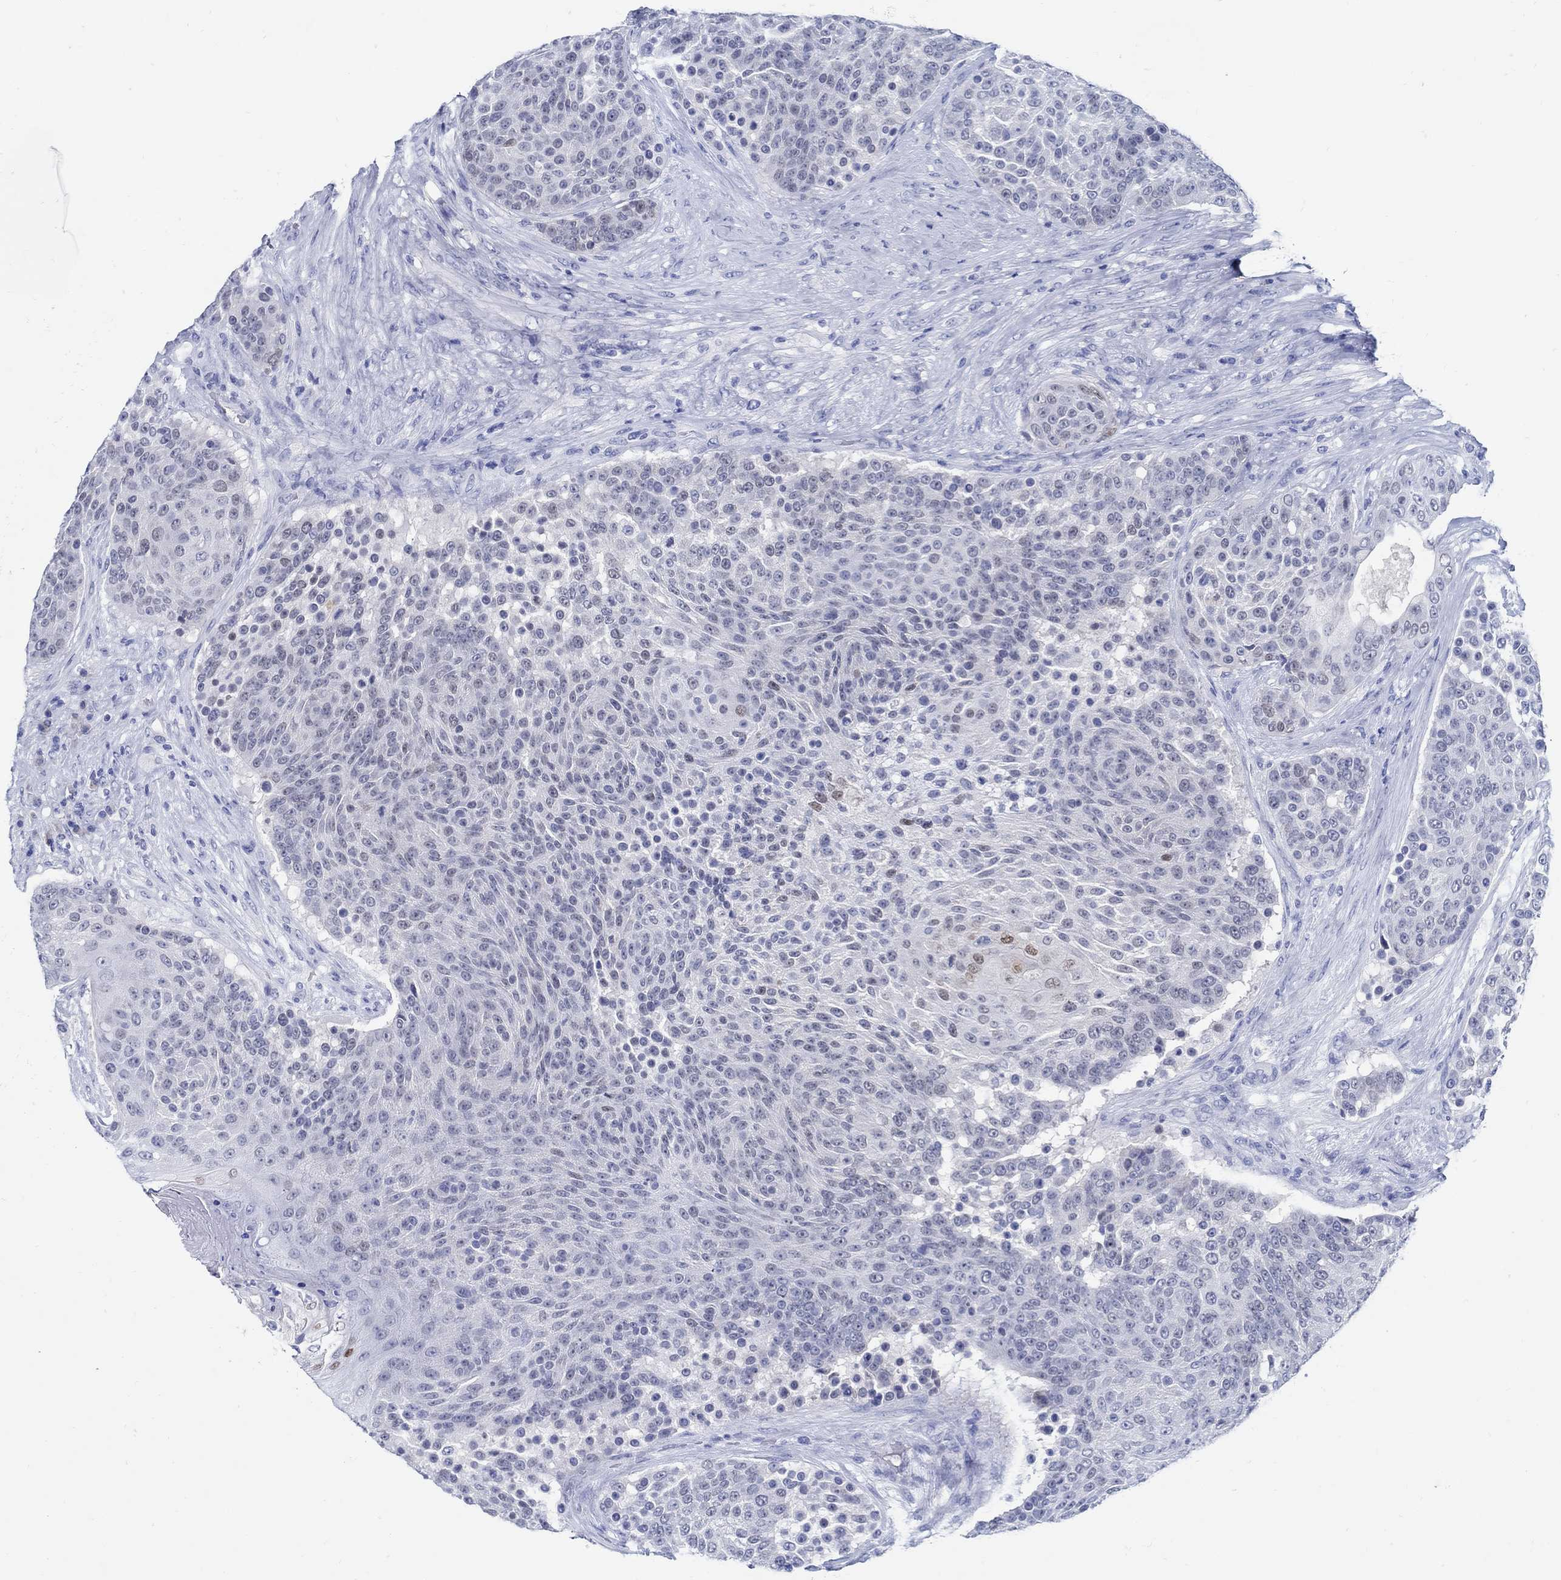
{"staining": {"intensity": "negative", "quantity": "none", "location": "none"}, "tissue": "urothelial cancer", "cell_type": "Tumor cells", "image_type": "cancer", "snomed": [{"axis": "morphology", "description": "Urothelial carcinoma, High grade"}, {"axis": "topography", "description": "Urinary bladder"}], "caption": "There is no significant positivity in tumor cells of urothelial carcinoma (high-grade).", "gene": "PAX9", "patient": {"sex": "female", "age": 63}}